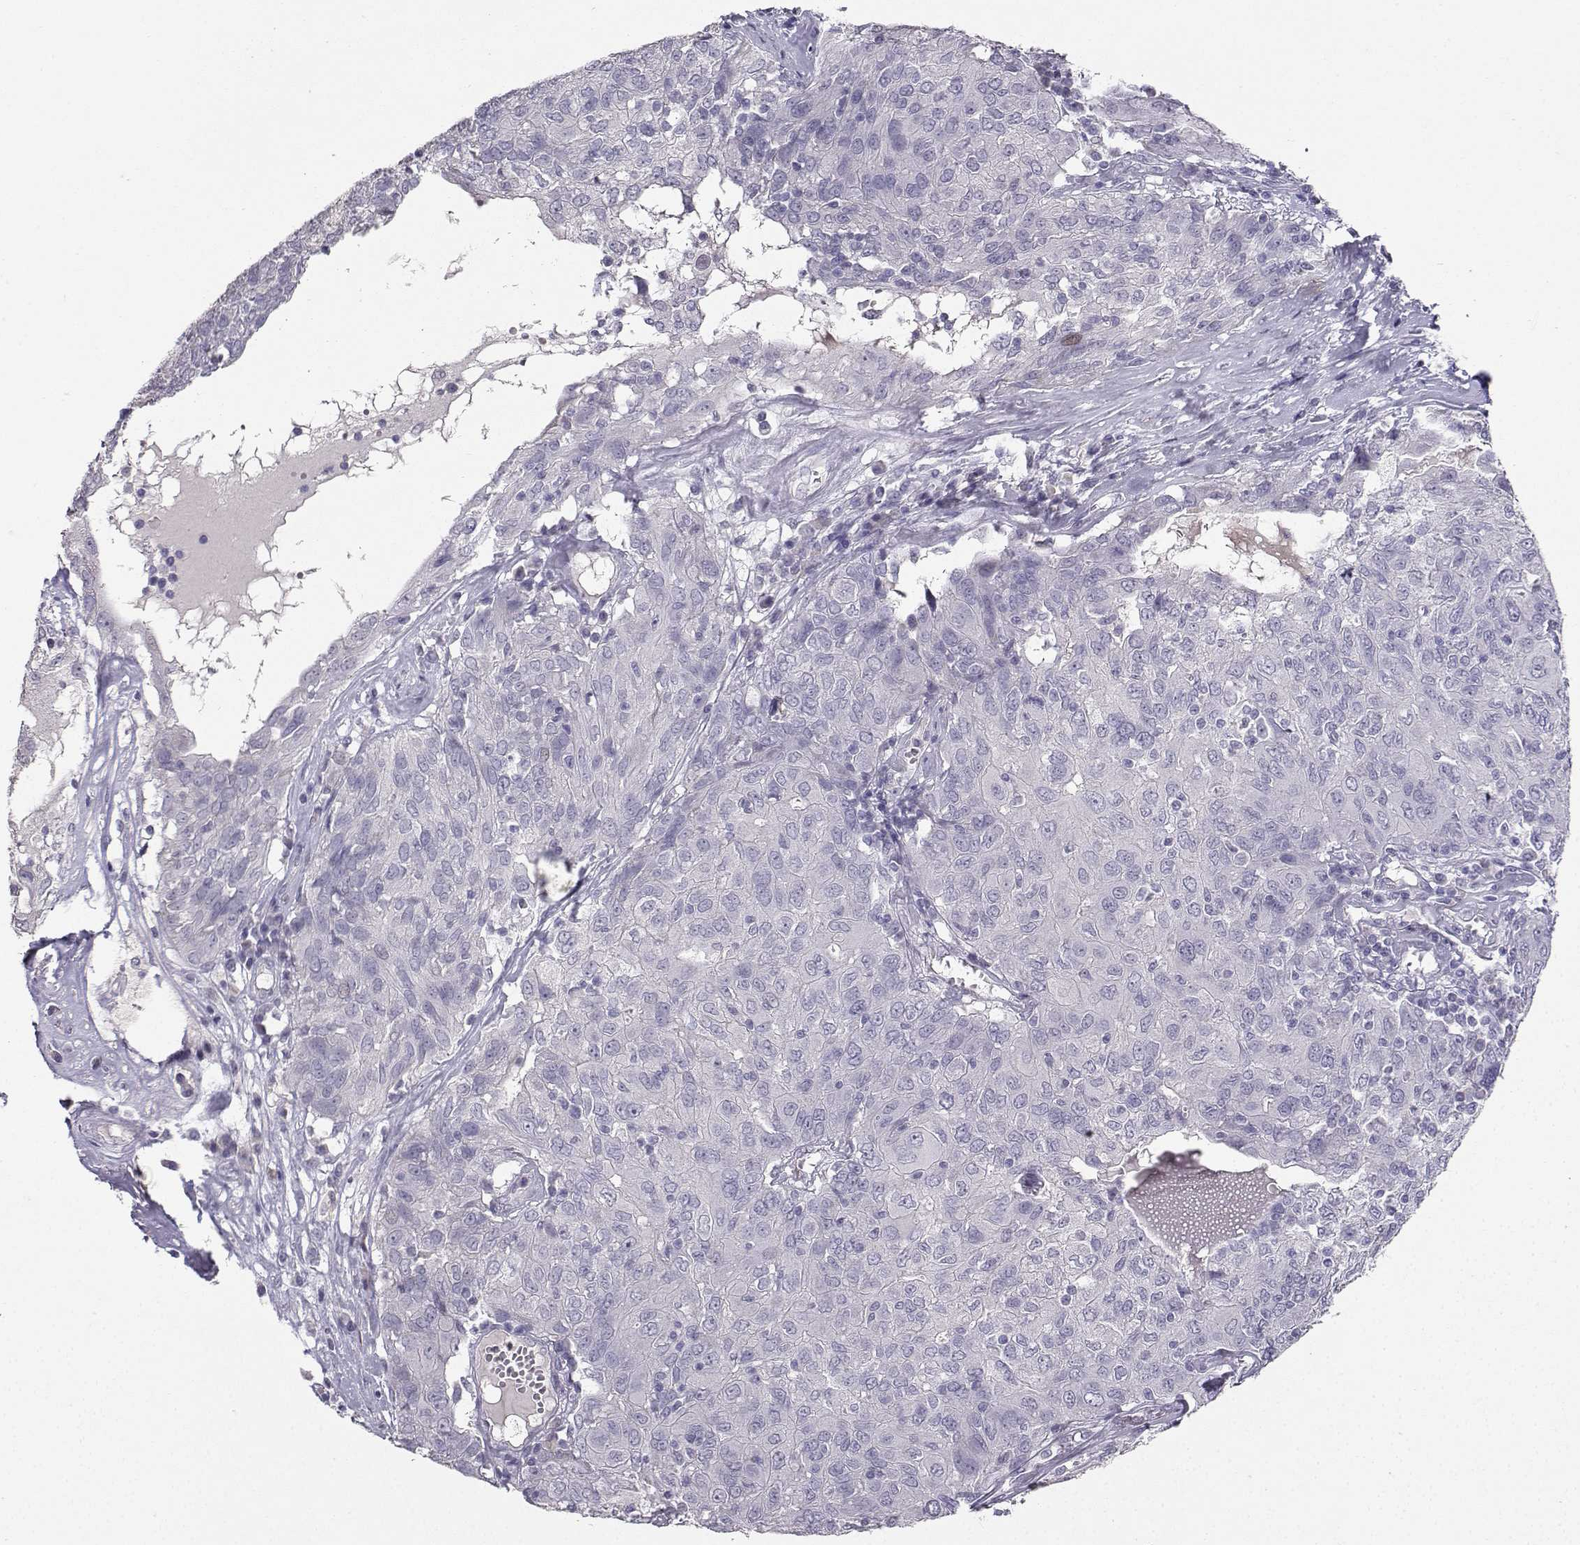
{"staining": {"intensity": "negative", "quantity": "none", "location": "none"}, "tissue": "ovarian cancer", "cell_type": "Tumor cells", "image_type": "cancer", "snomed": [{"axis": "morphology", "description": "Carcinoma, endometroid"}, {"axis": "topography", "description": "Ovary"}], "caption": "Protein analysis of ovarian cancer demonstrates no significant staining in tumor cells. (DAB immunohistochemistry visualized using brightfield microscopy, high magnification).", "gene": "CARTPT", "patient": {"sex": "female", "age": 50}}